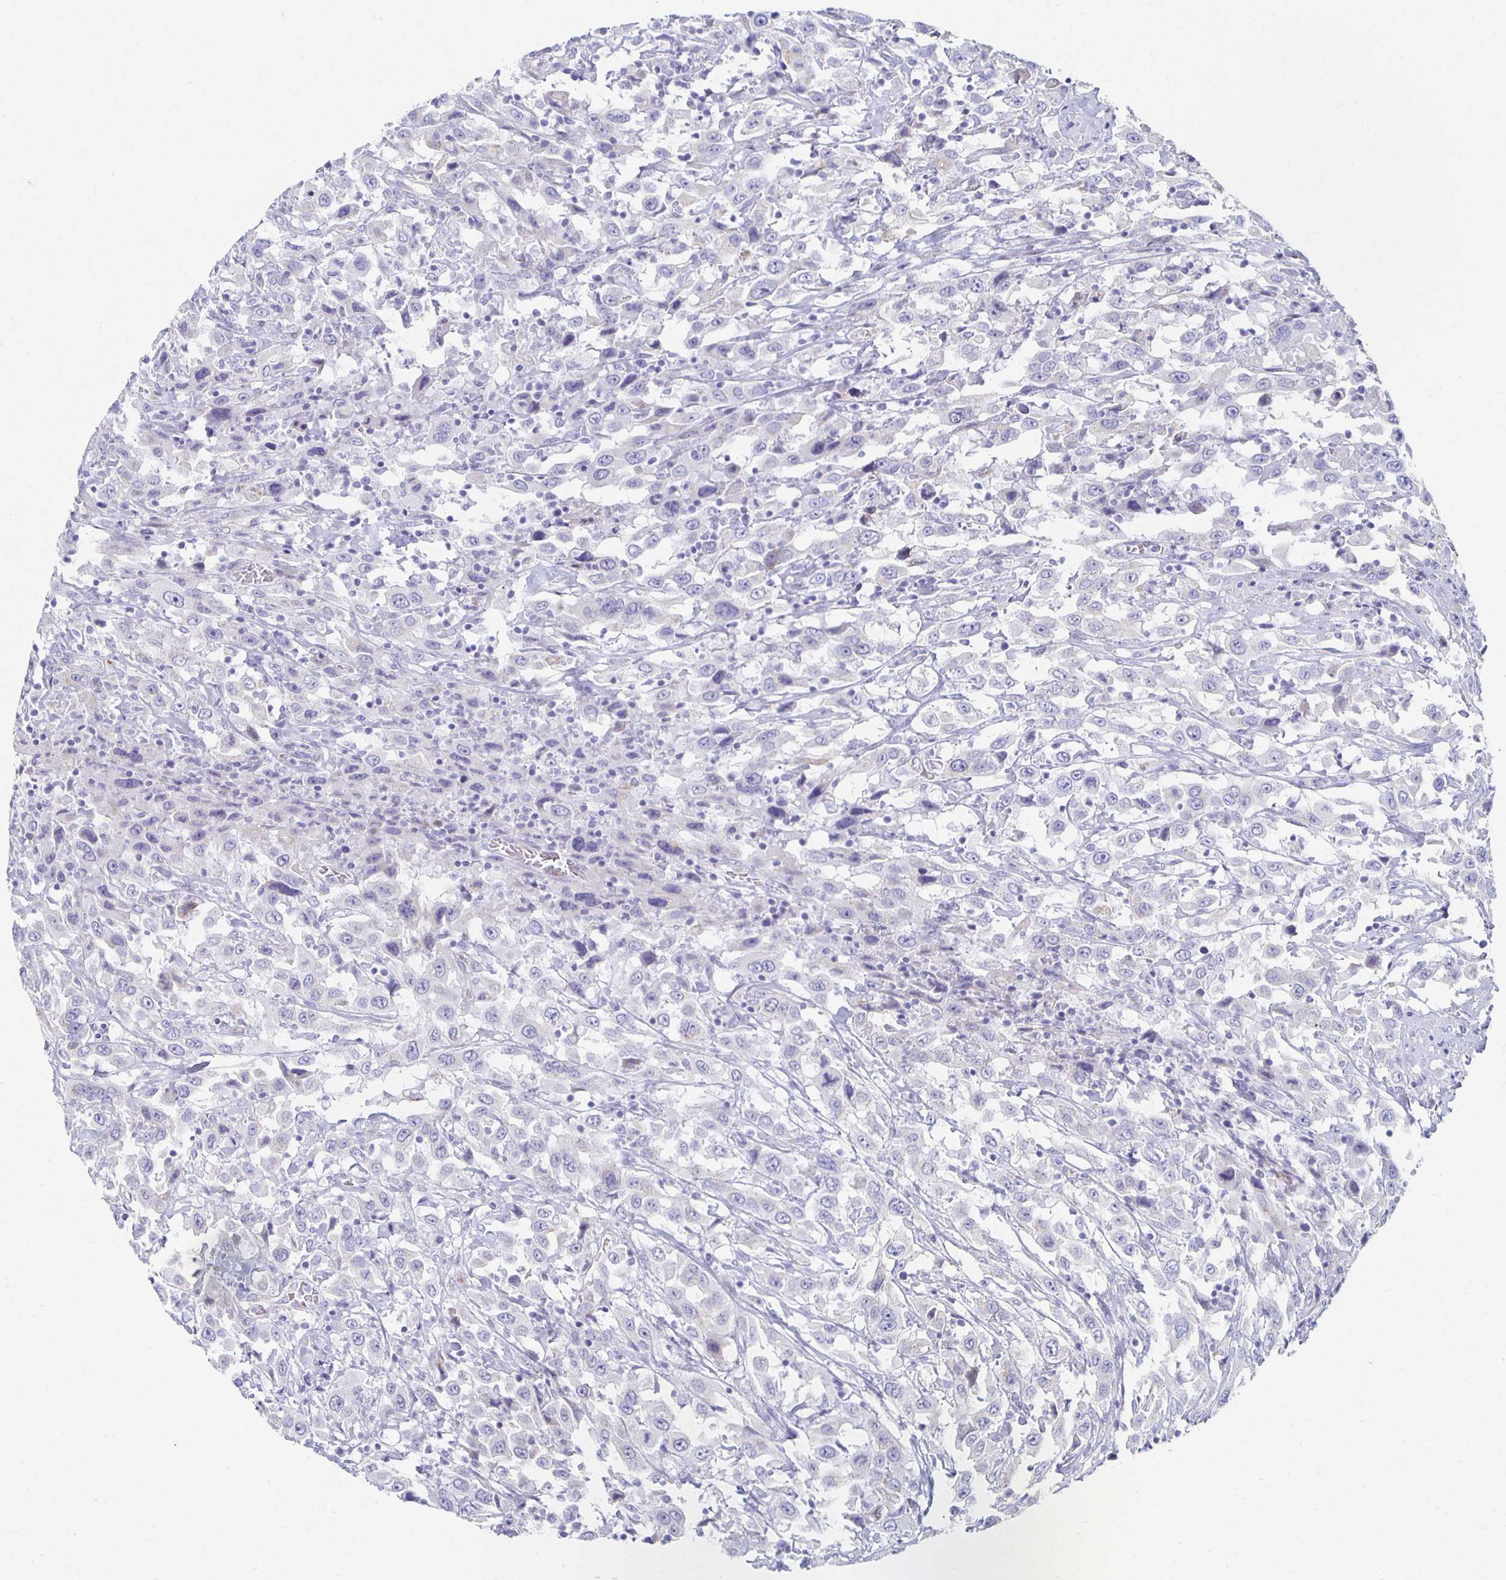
{"staining": {"intensity": "negative", "quantity": "none", "location": "none"}, "tissue": "urothelial cancer", "cell_type": "Tumor cells", "image_type": "cancer", "snomed": [{"axis": "morphology", "description": "Urothelial carcinoma, High grade"}, {"axis": "topography", "description": "Urinary bladder"}], "caption": "Immunohistochemistry (IHC) of urothelial cancer demonstrates no staining in tumor cells.", "gene": "TEX44", "patient": {"sex": "male", "age": 61}}